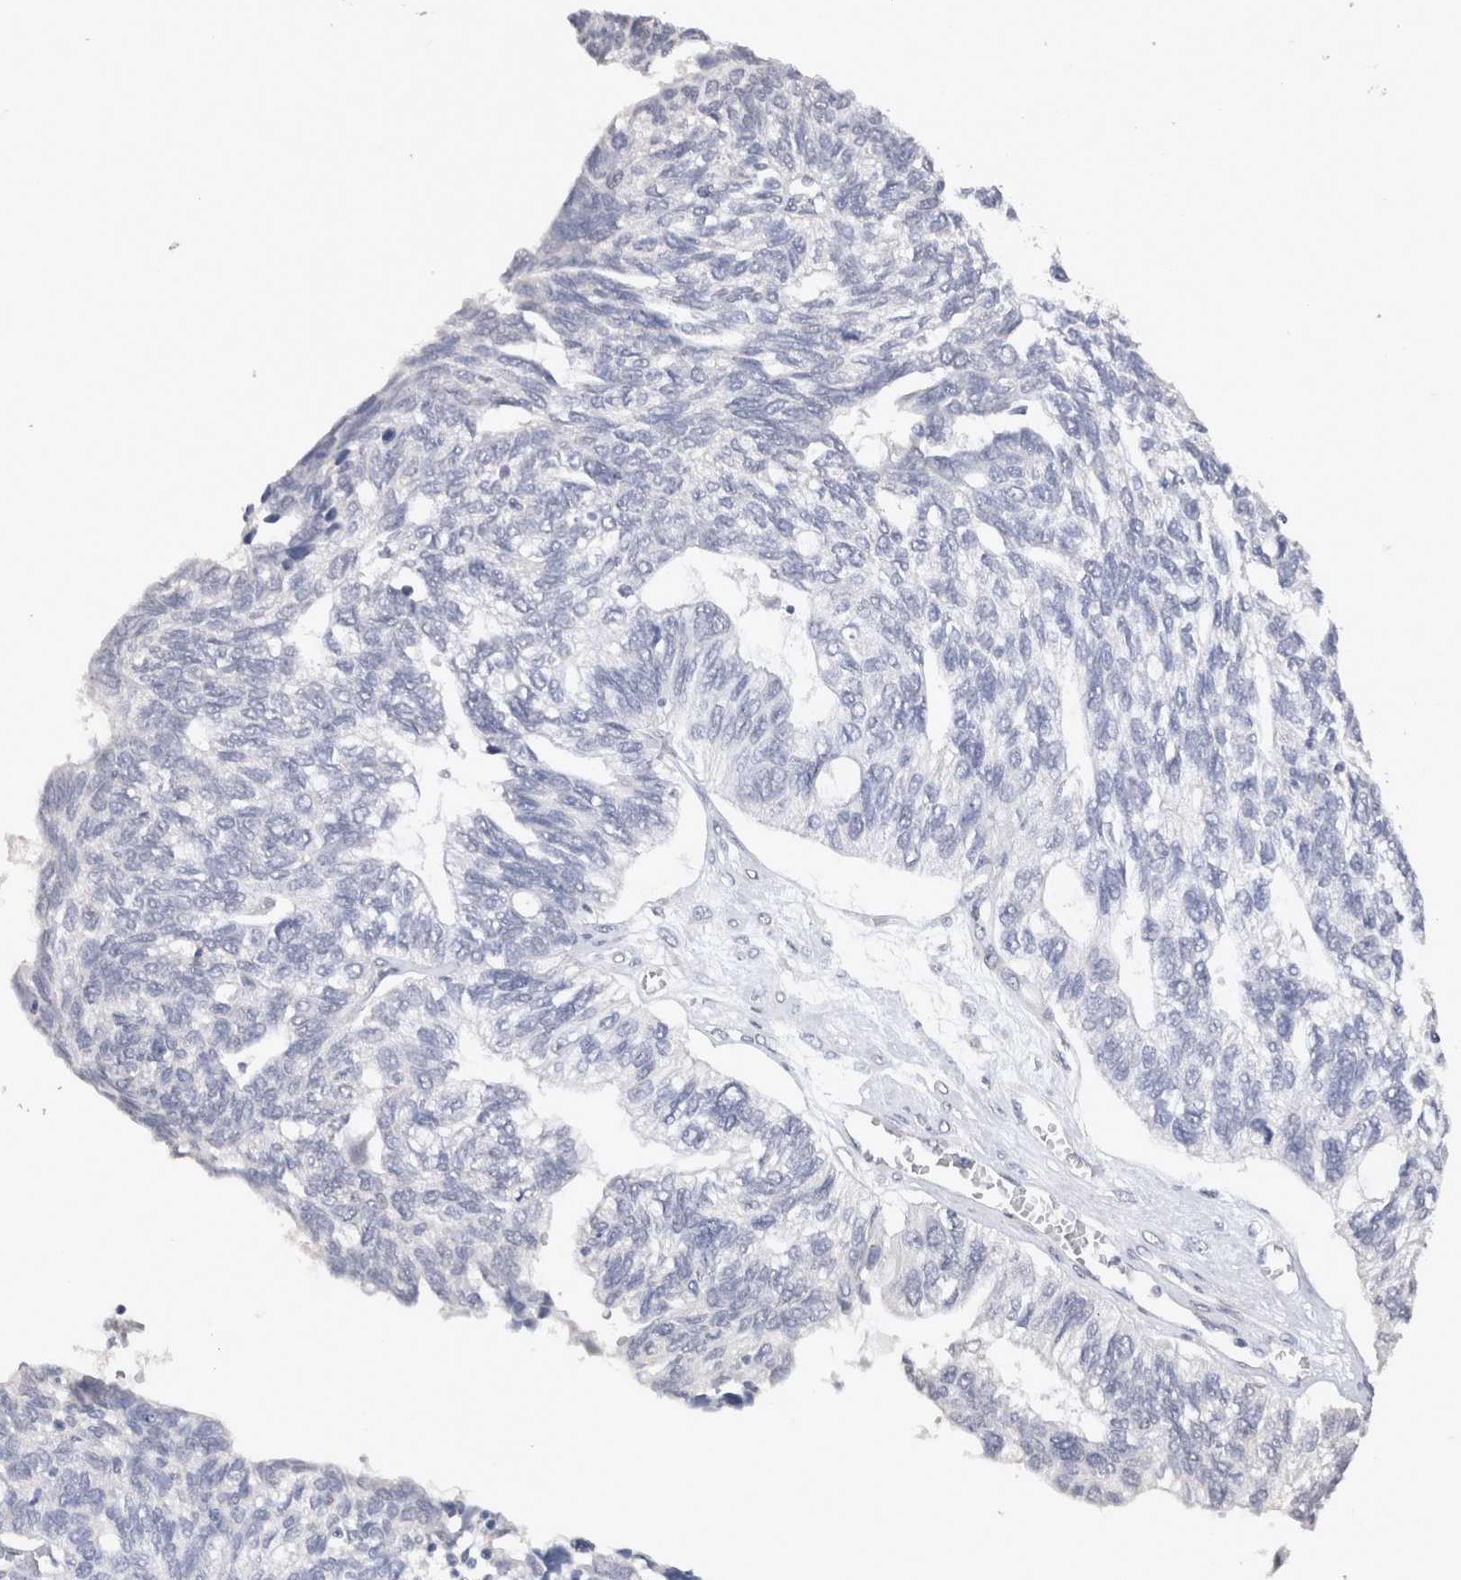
{"staining": {"intensity": "negative", "quantity": "none", "location": "none"}, "tissue": "ovarian cancer", "cell_type": "Tumor cells", "image_type": "cancer", "snomed": [{"axis": "morphology", "description": "Cystadenocarcinoma, serous, NOS"}, {"axis": "topography", "description": "Ovary"}], "caption": "Tumor cells are negative for protein expression in human ovarian serous cystadenocarcinoma.", "gene": "CDH6", "patient": {"sex": "female", "age": 79}}